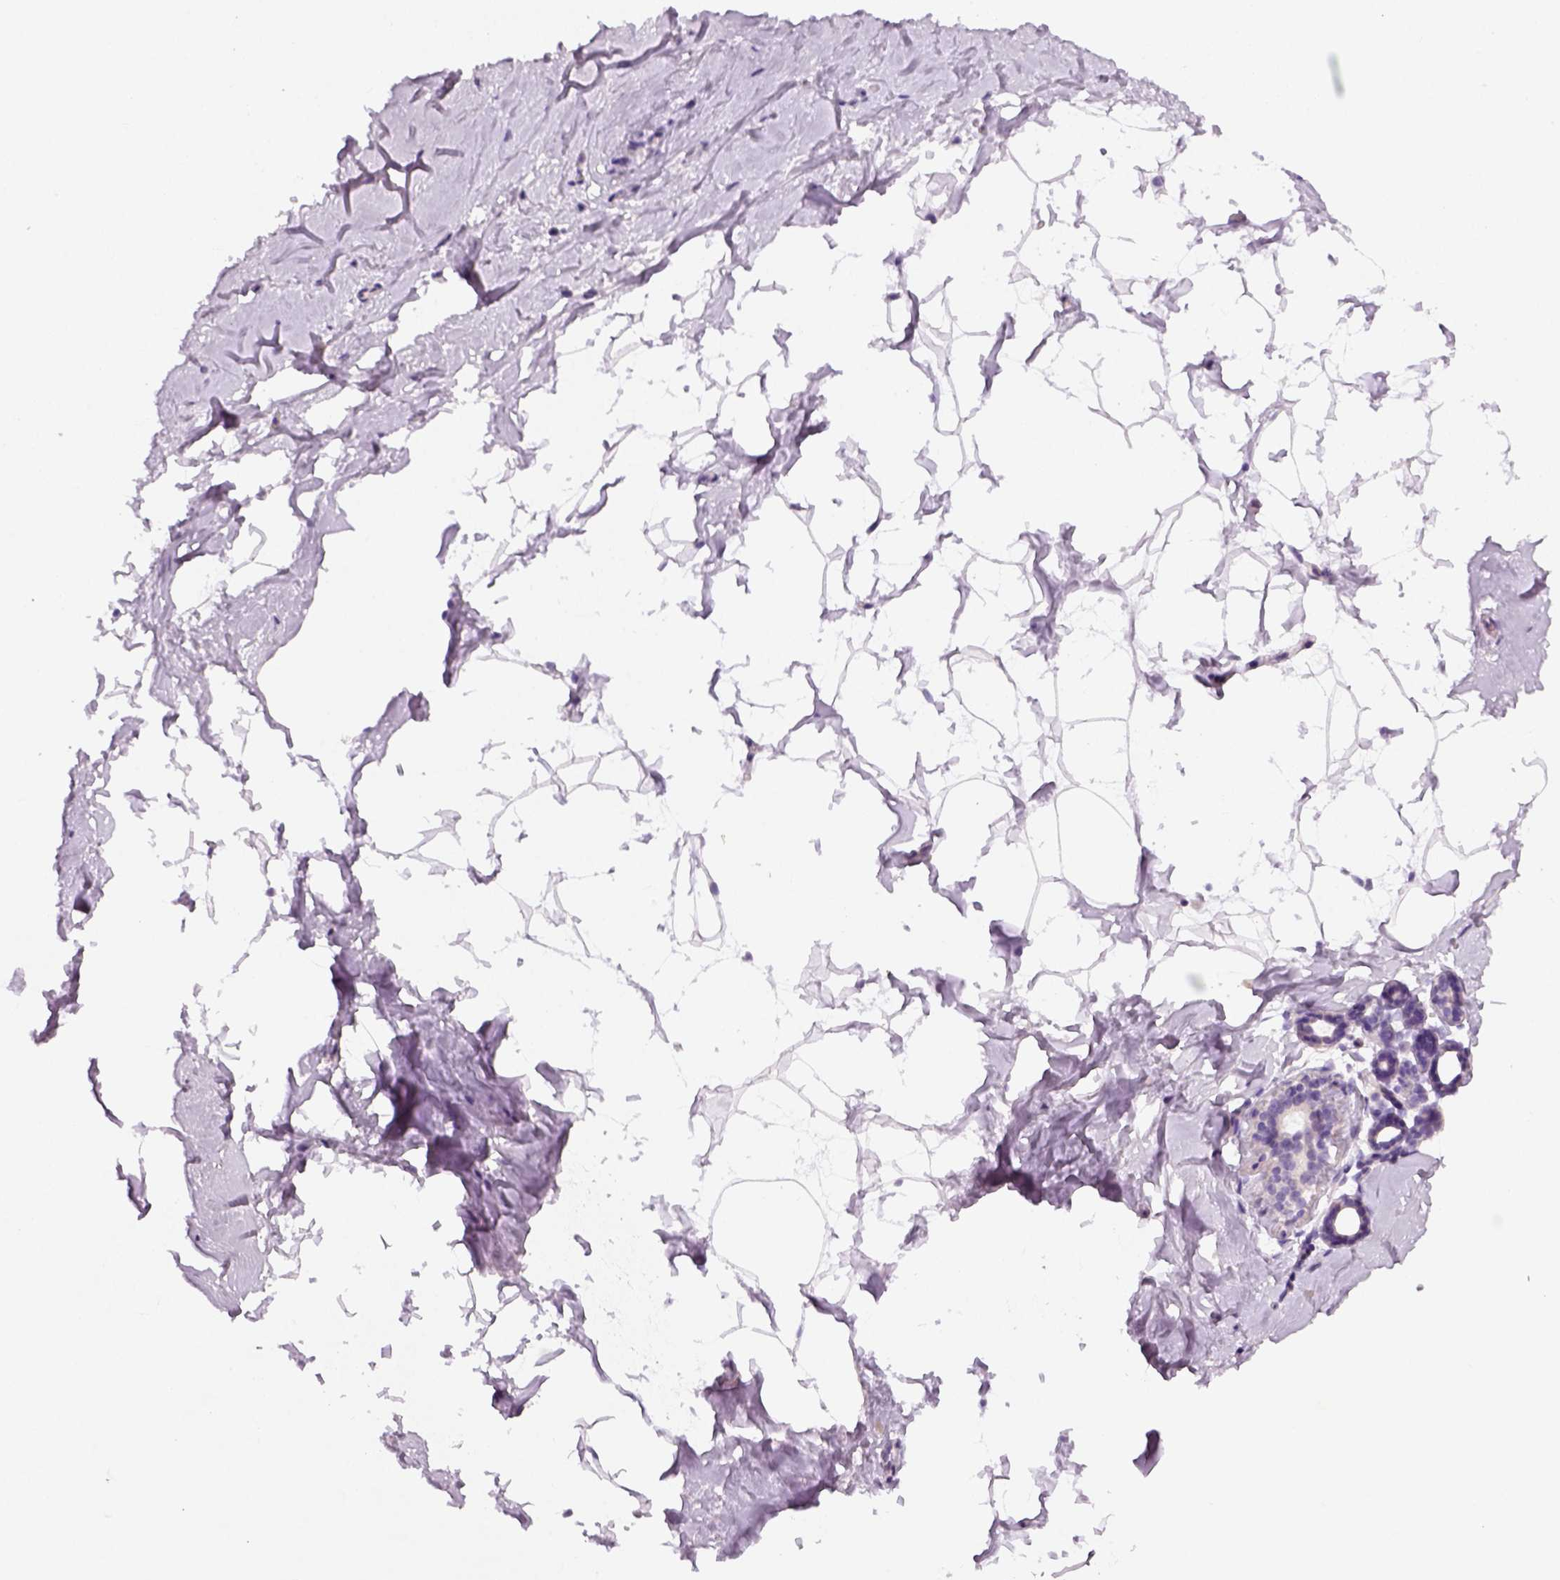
{"staining": {"intensity": "negative", "quantity": "none", "location": "none"}, "tissue": "breast", "cell_type": "Adipocytes", "image_type": "normal", "snomed": [{"axis": "morphology", "description": "Normal tissue, NOS"}, {"axis": "topography", "description": "Breast"}], "caption": "This image is of unremarkable breast stained with IHC to label a protein in brown with the nuclei are counter-stained blue. There is no staining in adipocytes.", "gene": "NUDT6", "patient": {"sex": "female", "age": 32}}